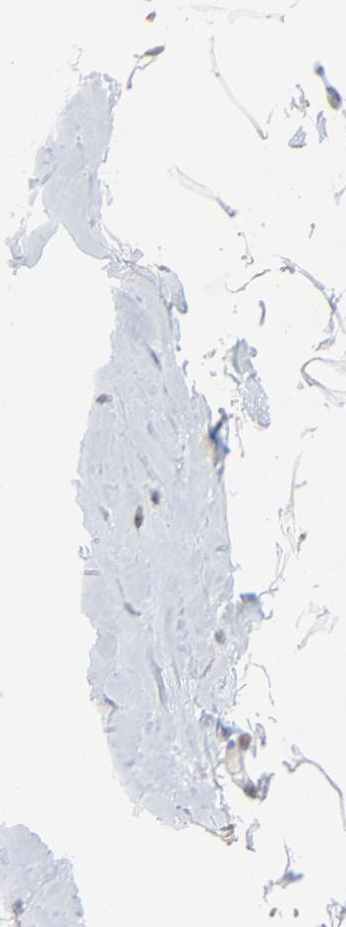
{"staining": {"intensity": "negative", "quantity": "none", "location": "none"}, "tissue": "breast", "cell_type": "Adipocytes", "image_type": "normal", "snomed": [{"axis": "morphology", "description": "Normal tissue, NOS"}, {"axis": "topography", "description": "Breast"}, {"axis": "topography", "description": "Adipose tissue"}], "caption": "IHC of unremarkable breast displays no positivity in adipocytes.", "gene": "FANCB", "patient": {"sex": "female", "age": 25}}